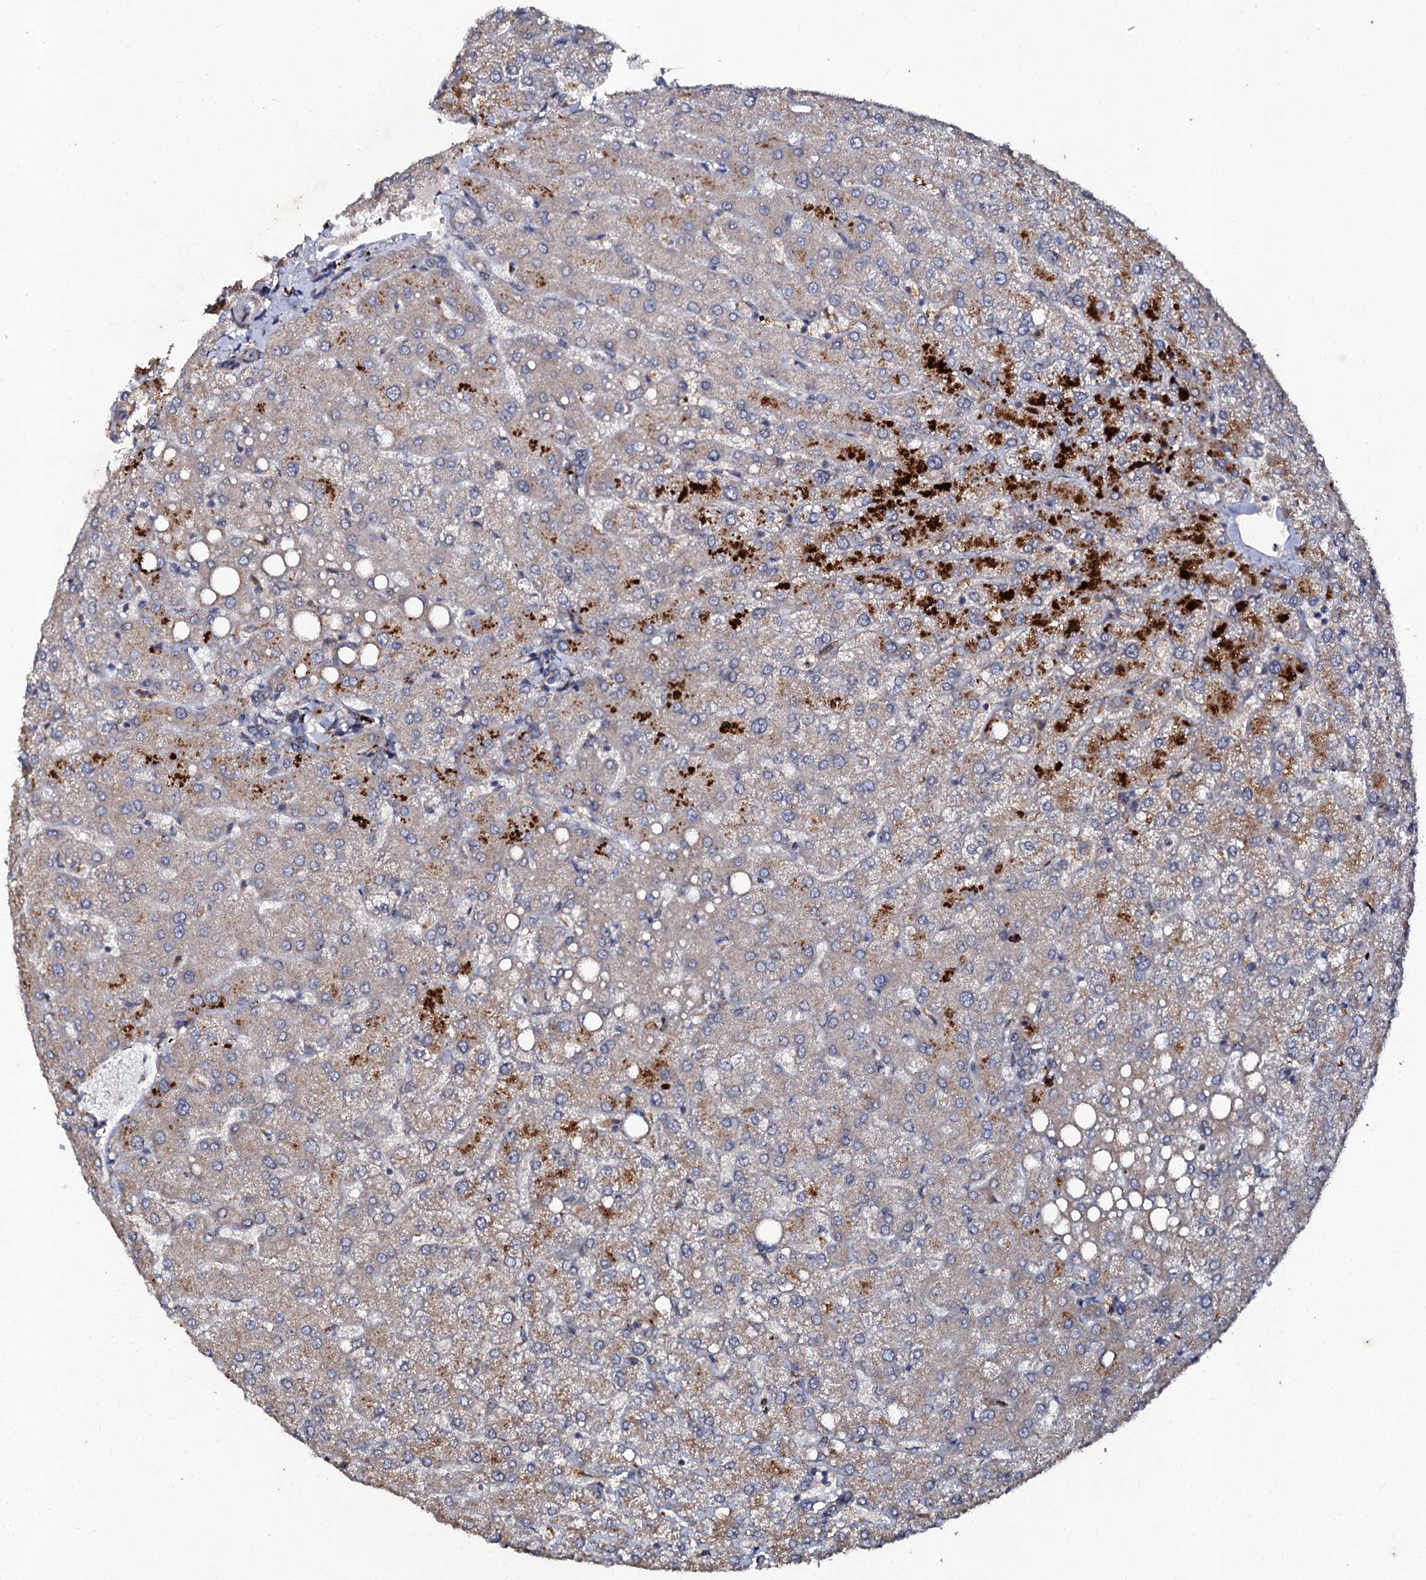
{"staining": {"intensity": "negative", "quantity": "none", "location": "none"}, "tissue": "liver", "cell_type": "Cholangiocytes", "image_type": "normal", "snomed": [{"axis": "morphology", "description": "Normal tissue, NOS"}, {"axis": "topography", "description": "Liver"}], "caption": "Immunohistochemistry (IHC) image of benign liver stained for a protein (brown), which displays no expression in cholangiocytes.", "gene": "LRRC28", "patient": {"sex": "female", "age": 54}}